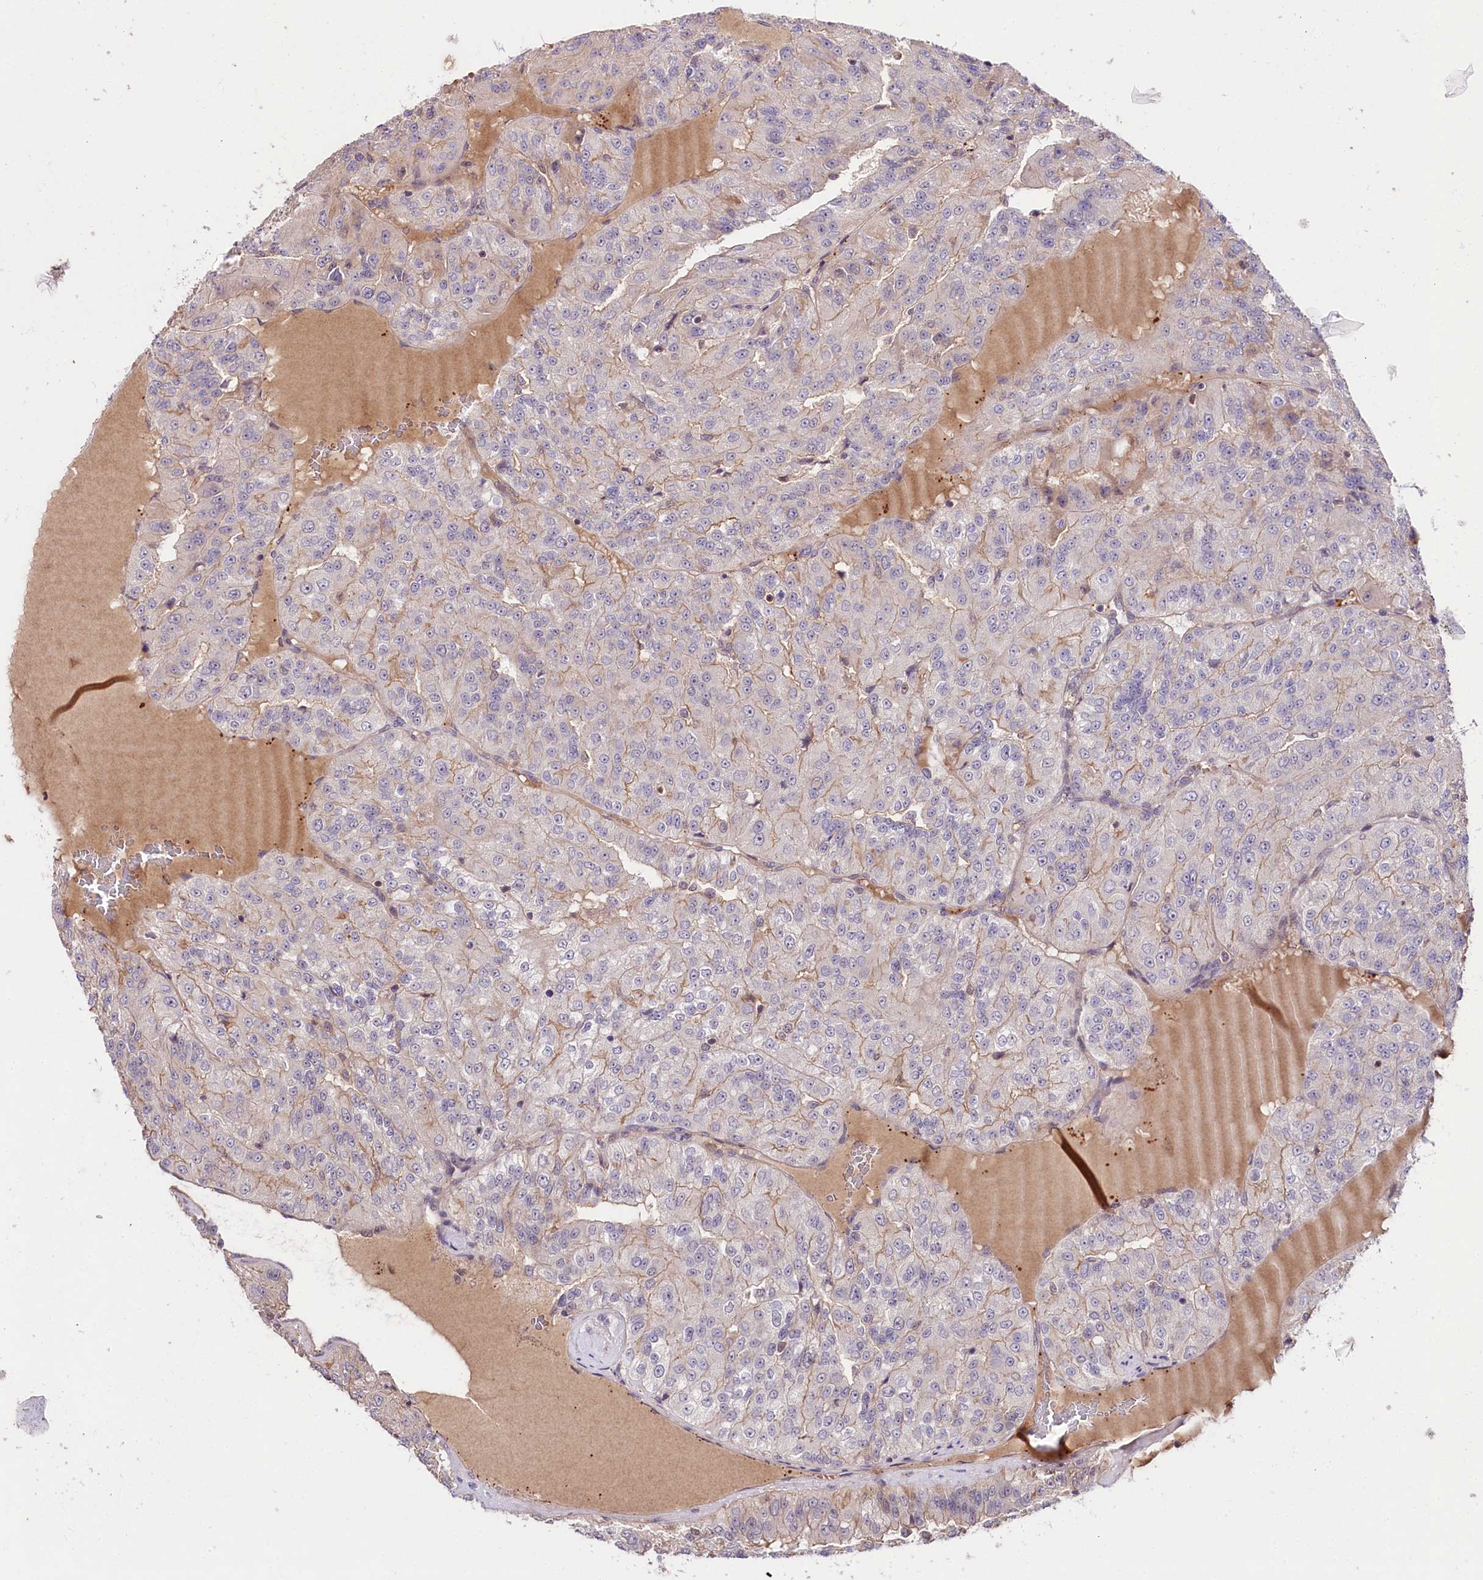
{"staining": {"intensity": "weak", "quantity": "25%-75%", "location": "cytoplasmic/membranous"}, "tissue": "renal cancer", "cell_type": "Tumor cells", "image_type": "cancer", "snomed": [{"axis": "morphology", "description": "Adenocarcinoma, NOS"}, {"axis": "topography", "description": "Kidney"}], "caption": "IHC of human adenocarcinoma (renal) demonstrates low levels of weak cytoplasmic/membranous positivity in about 25%-75% of tumor cells. The staining was performed using DAB (3,3'-diaminobenzidine) to visualize the protein expression in brown, while the nuclei were stained in blue with hematoxylin (Magnification: 20x).", "gene": "TAFAZZIN", "patient": {"sex": "female", "age": 63}}